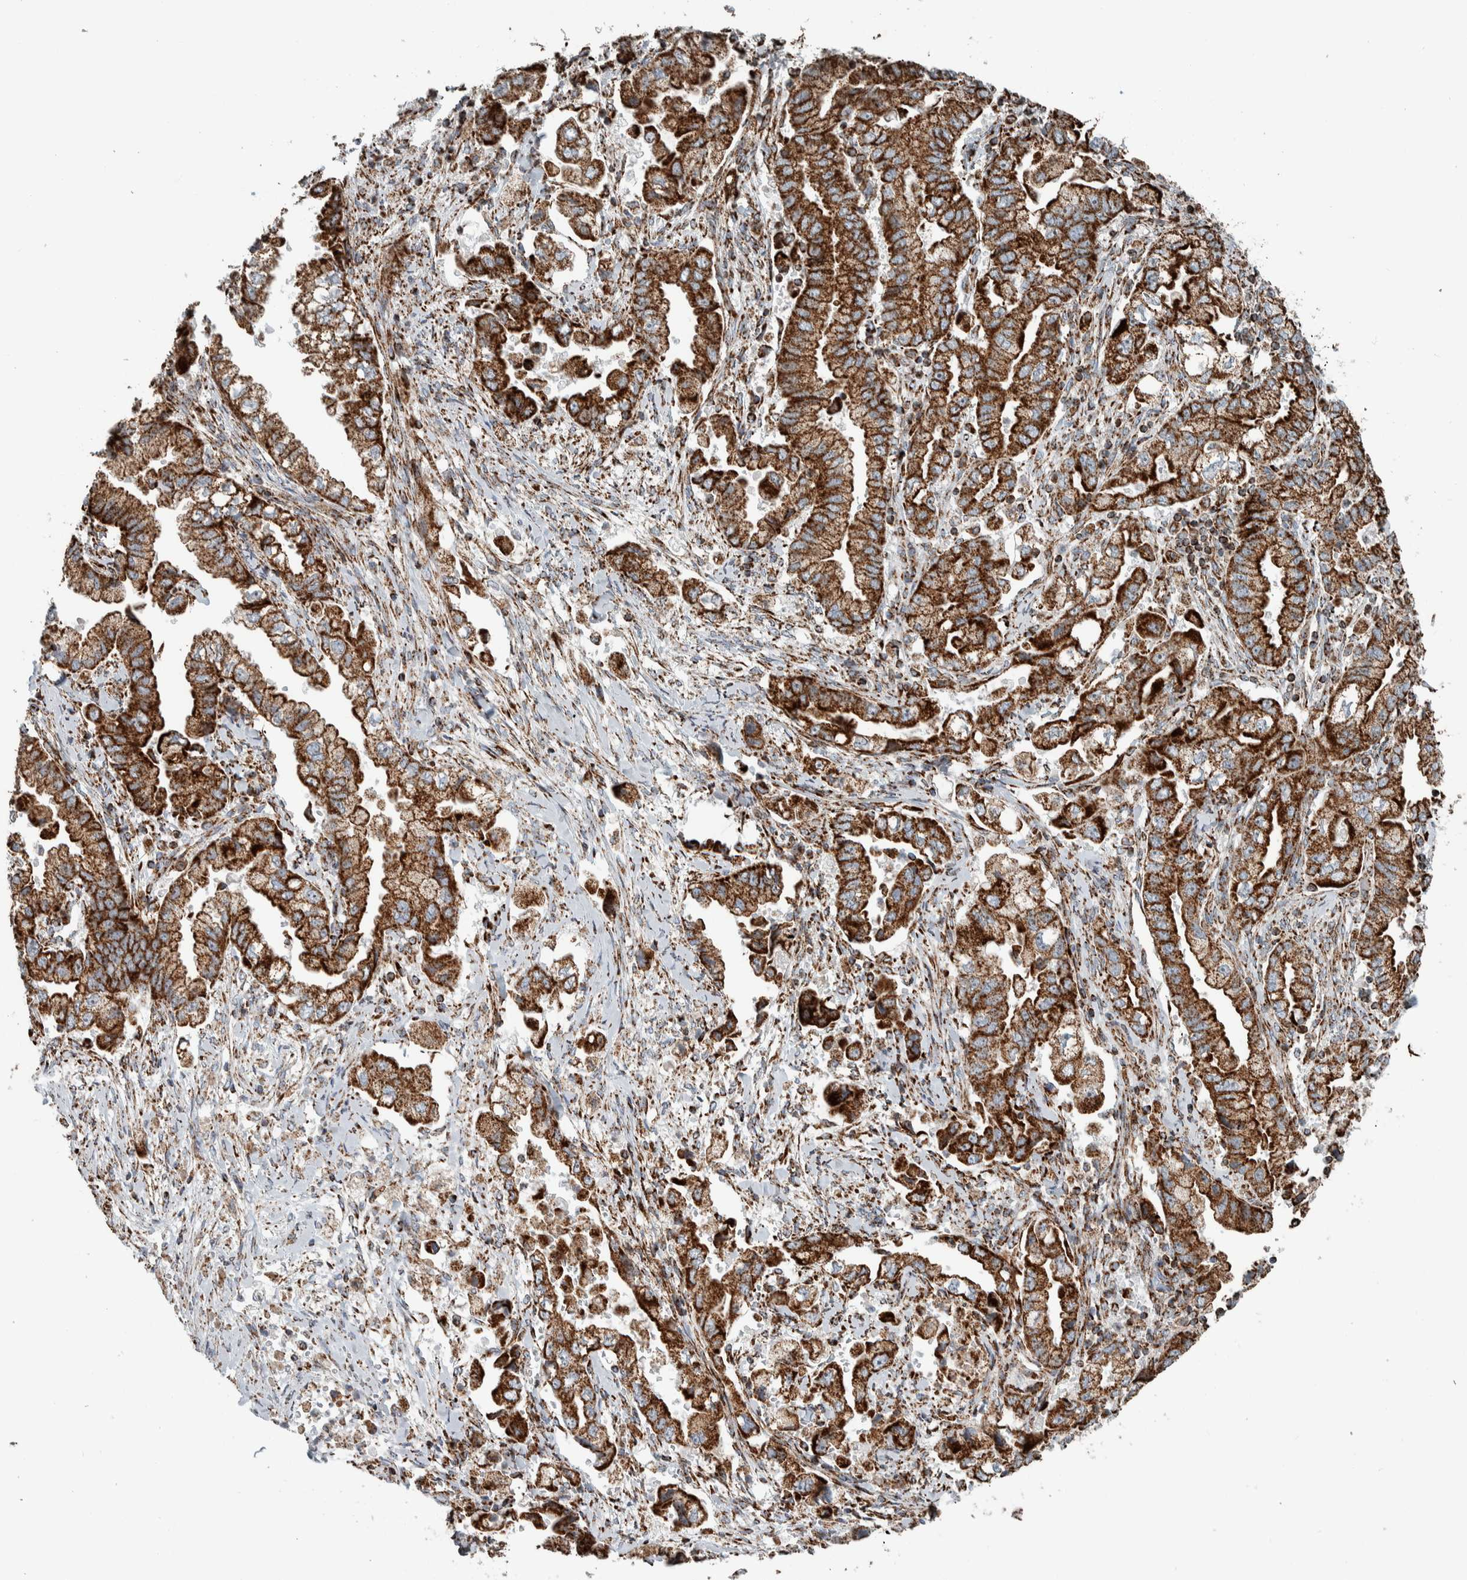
{"staining": {"intensity": "strong", "quantity": ">75%", "location": "cytoplasmic/membranous"}, "tissue": "stomach cancer", "cell_type": "Tumor cells", "image_type": "cancer", "snomed": [{"axis": "morphology", "description": "Normal tissue, NOS"}, {"axis": "morphology", "description": "Adenocarcinoma, NOS"}, {"axis": "topography", "description": "Stomach"}], "caption": "Immunohistochemical staining of stomach adenocarcinoma exhibits high levels of strong cytoplasmic/membranous protein expression in approximately >75% of tumor cells. (DAB (3,3'-diaminobenzidine) IHC with brightfield microscopy, high magnification).", "gene": "CNTROB", "patient": {"sex": "male", "age": 62}}